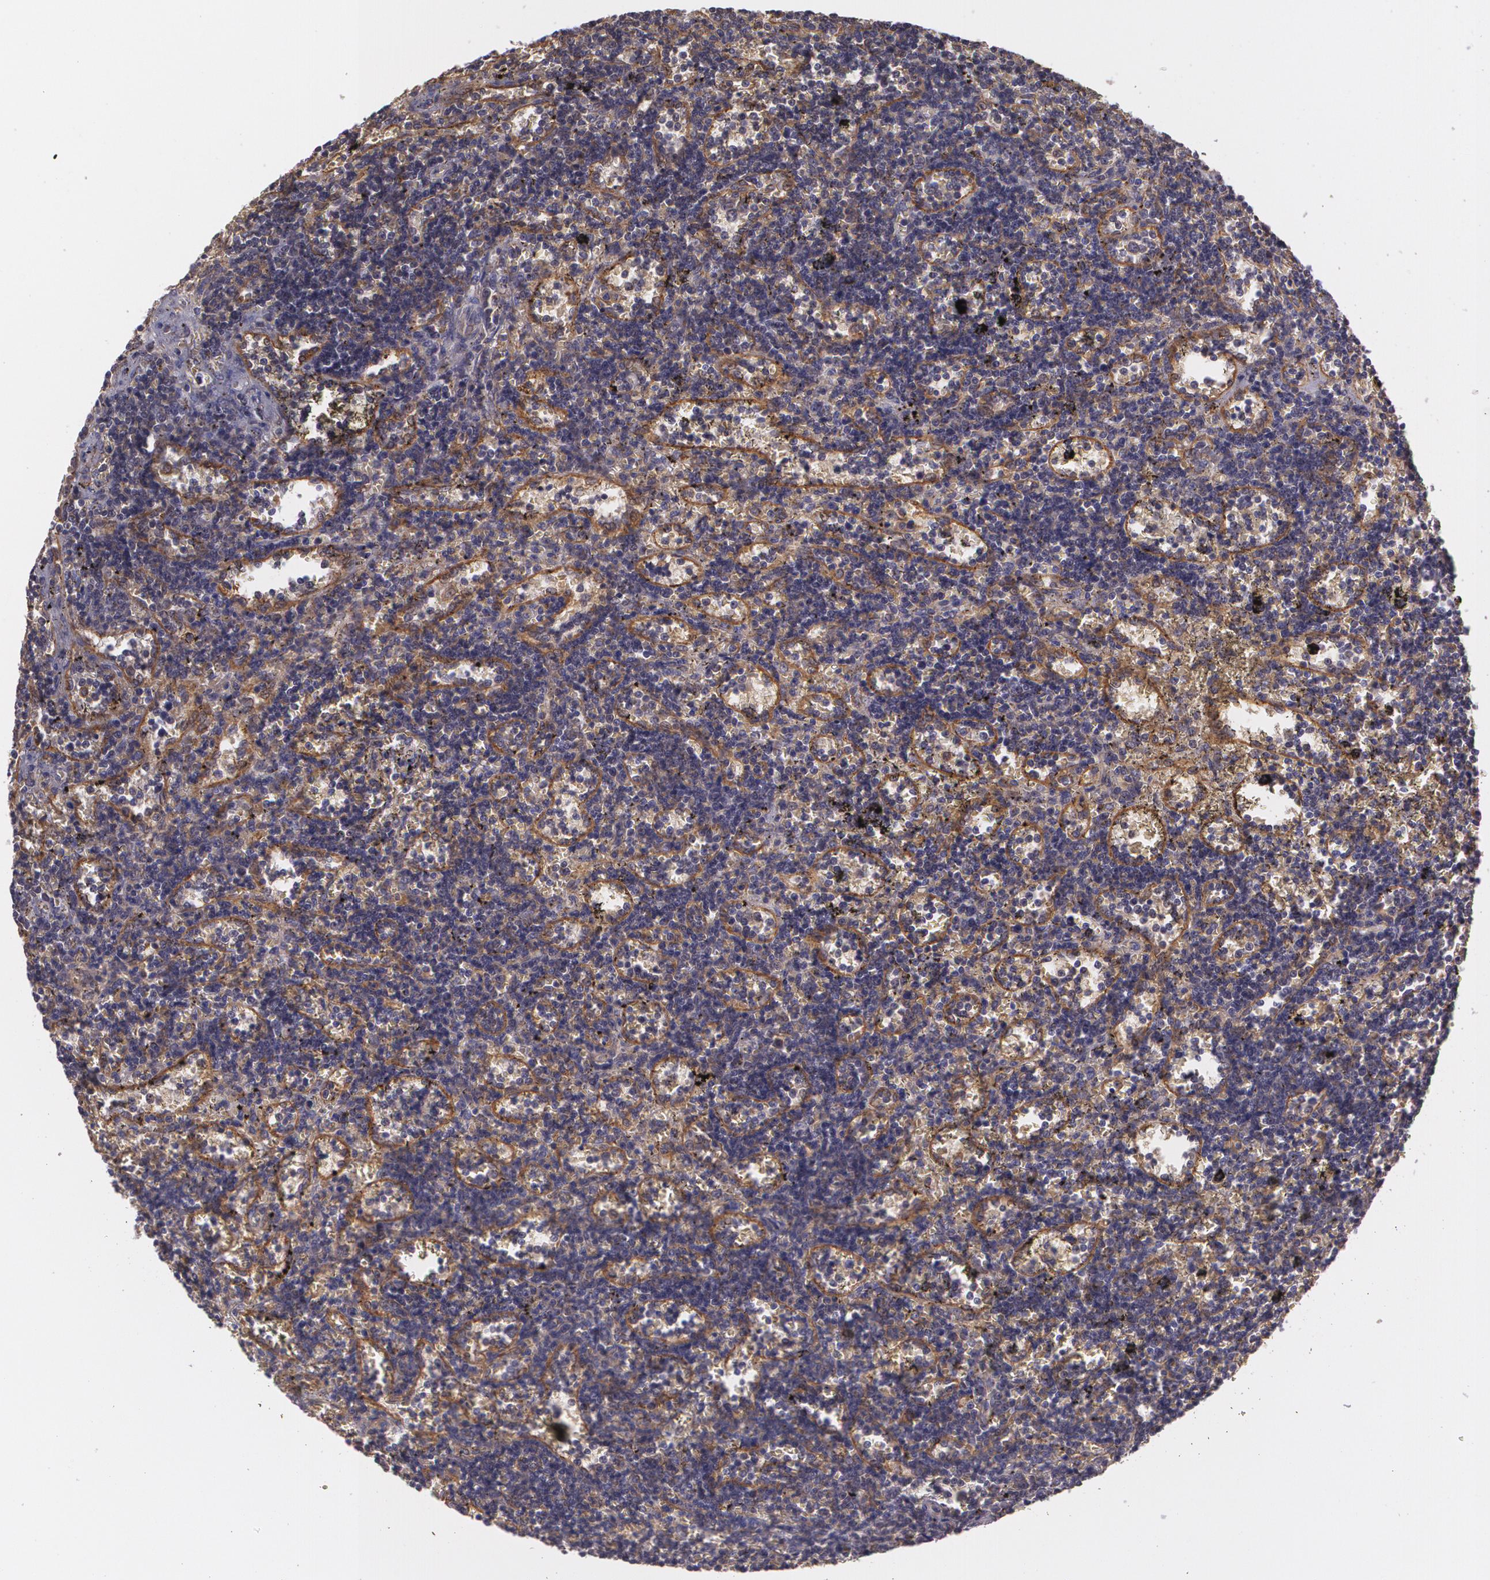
{"staining": {"intensity": "negative", "quantity": "none", "location": "none"}, "tissue": "lymphoma", "cell_type": "Tumor cells", "image_type": "cancer", "snomed": [{"axis": "morphology", "description": "Malignant lymphoma, non-Hodgkin's type, Low grade"}, {"axis": "topography", "description": "Spleen"}], "caption": "The micrograph exhibits no staining of tumor cells in low-grade malignant lymphoma, non-Hodgkin's type.", "gene": "CCL17", "patient": {"sex": "male", "age": 60}}